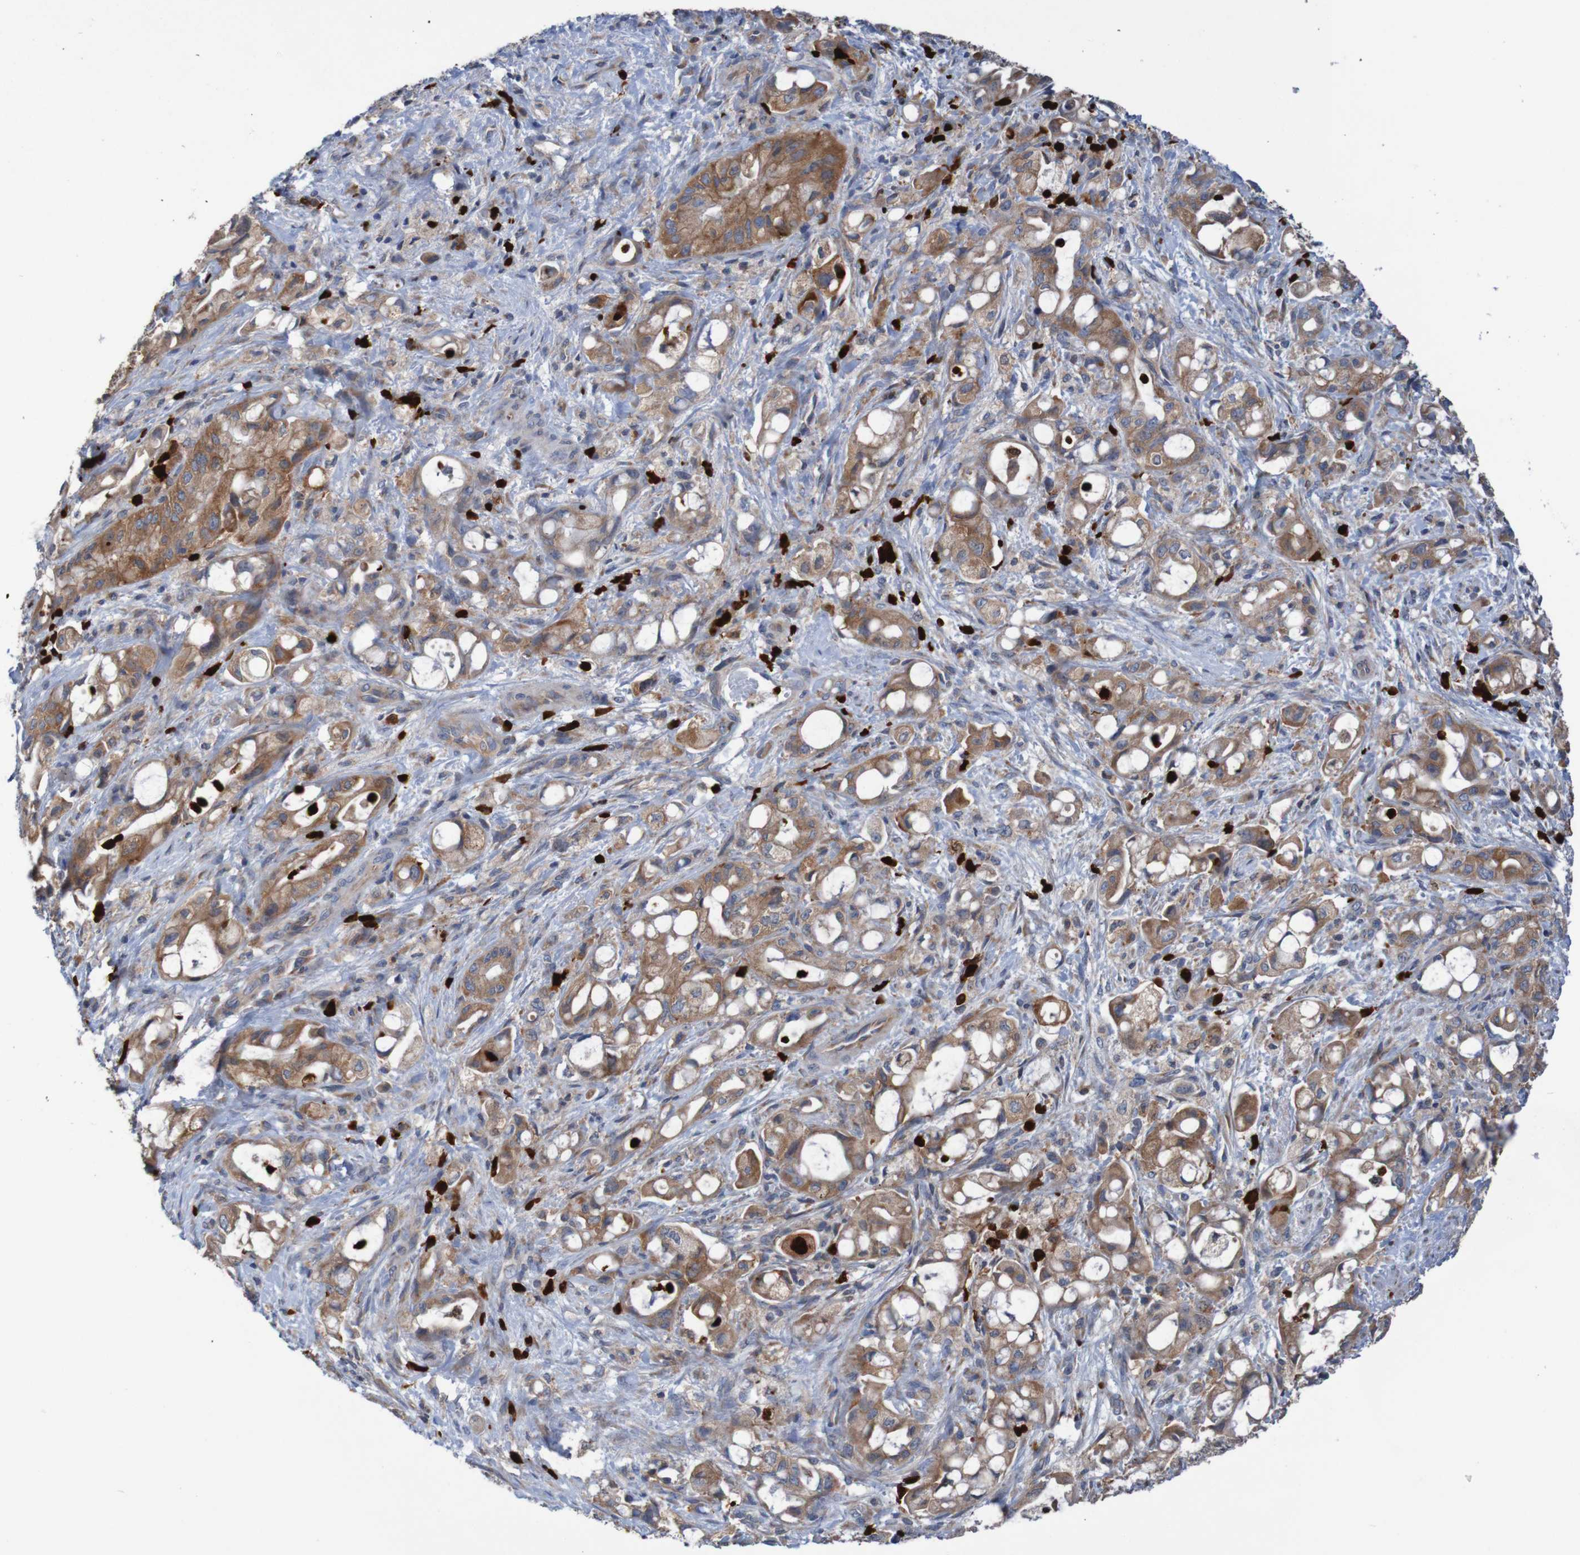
{"staining": {"intensity": "moderate", "quantity": ">75%", "location": "cytoplasmic/membranous"}, "tissue": "pancreatic cancer", "cell_type": "Tumor cells", "image_type": "cancer", "snomed": [{"axis": "morphology", "description": "Adenocarcinoma, NOS"}, {"axis": "topography", "description": "Pancreas"}], "caption": "A micrograph showing moderate cytoplasmic/membranous expression in about >75% of tumor cells in adenocarcinoma (pancreatic), as visualized by brown immunohistochemical staining.", "gene": "PARP4", "patient": {"sex": "male", "age": 79}}